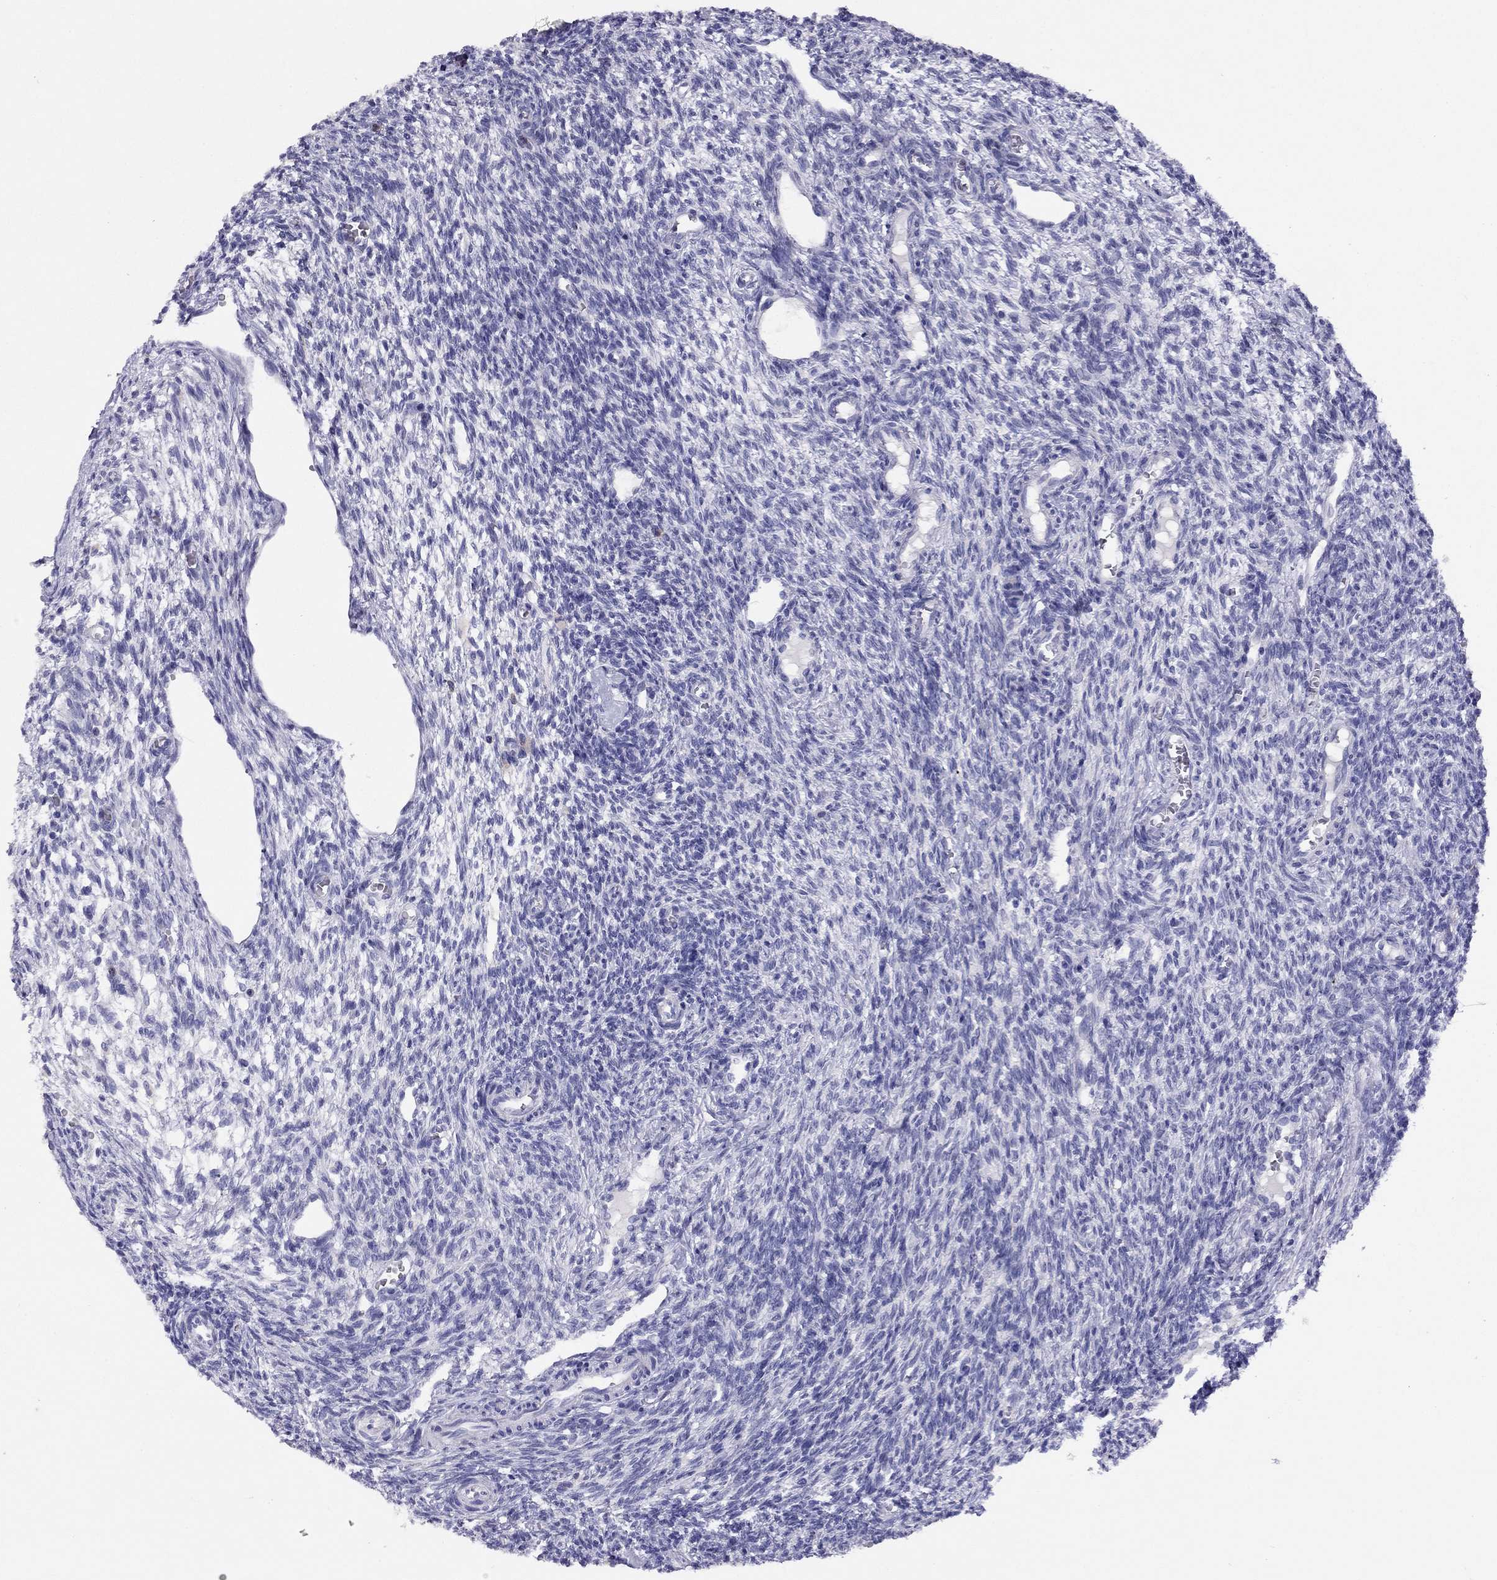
{"staining": {"intensity": "negative", "quantity": "none", "location": "none"}, "tissue": "ovary", "cell_type": "Follicle cells", "image_type": "normal", "snomed": [{"axis": "morphology", "description": "Normal tissue, NOS"}, {"axis": "topography", "description": "Ovary"}], "caption": "Immunohistochemical staining of normal ovary reveals no significant expression in follicle cells. (Stains: DAB (3,3'-diaminobenzidine) immunohistochemistry (IHC) with hematoxylin counter stain, Microscopy: brightfield microscopy at high magnification).", "gene": "CITED1", "patient": {"sex": "female", "age": 27}}